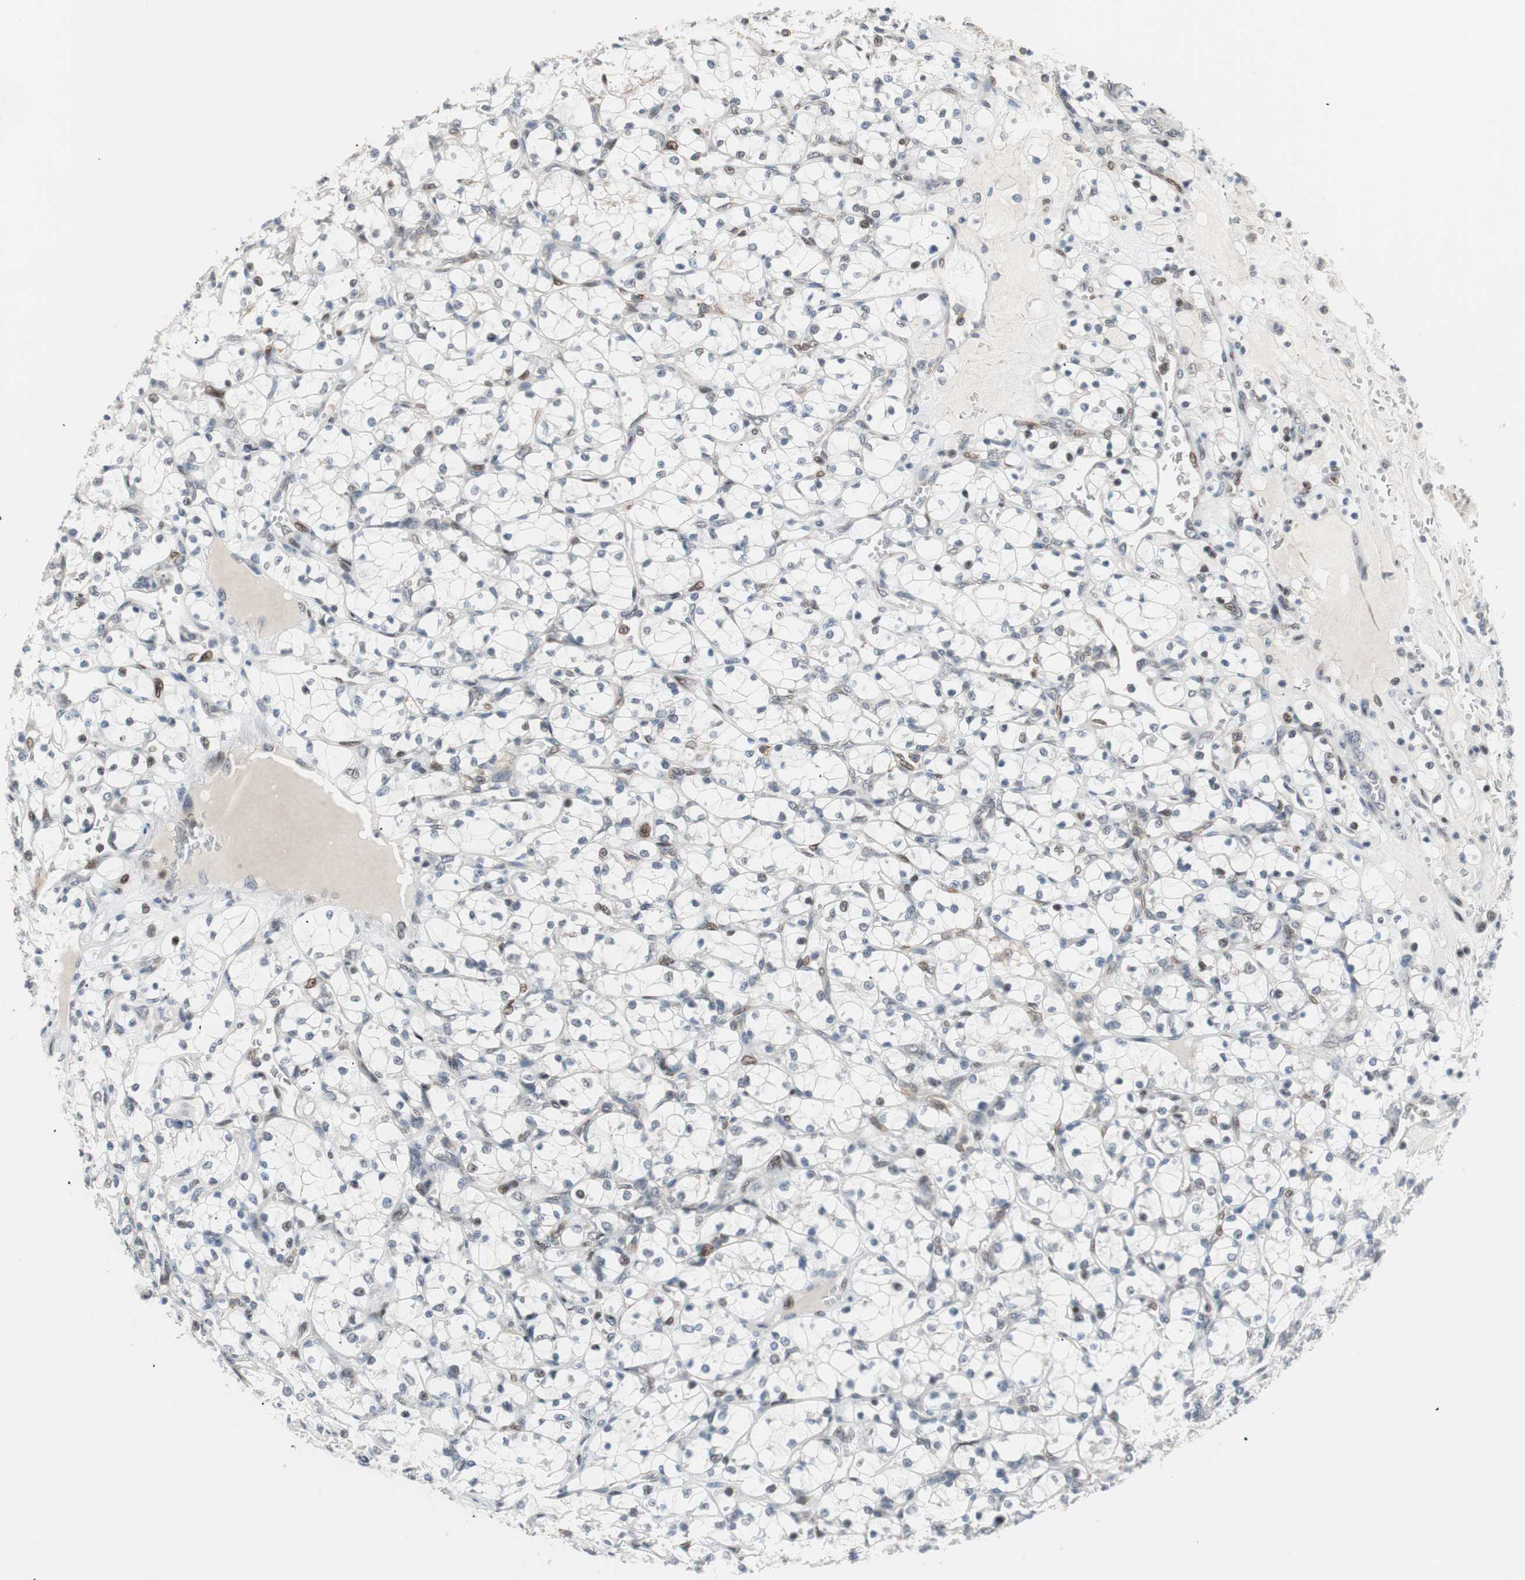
{"staining": {"intensity": "negative", "quantity": "none", "location": "none"}, "tissue": "renal cancer", "cell_type": "Tumor cells", "image_type": "cancer", "snomed": [{"axis": "morphology", "description": "Adenocarcinoma, NOS"}, {"axis": "topography", "description": "Kidney"}], "caption": "A high-resolution photomicrograph shows immunohistochemistry staining of adenocarcinoma (renal), which reveals no significant expression in tumor cells.", "gene": "POLH", "patient": {"sex": "female", "age": 69}}